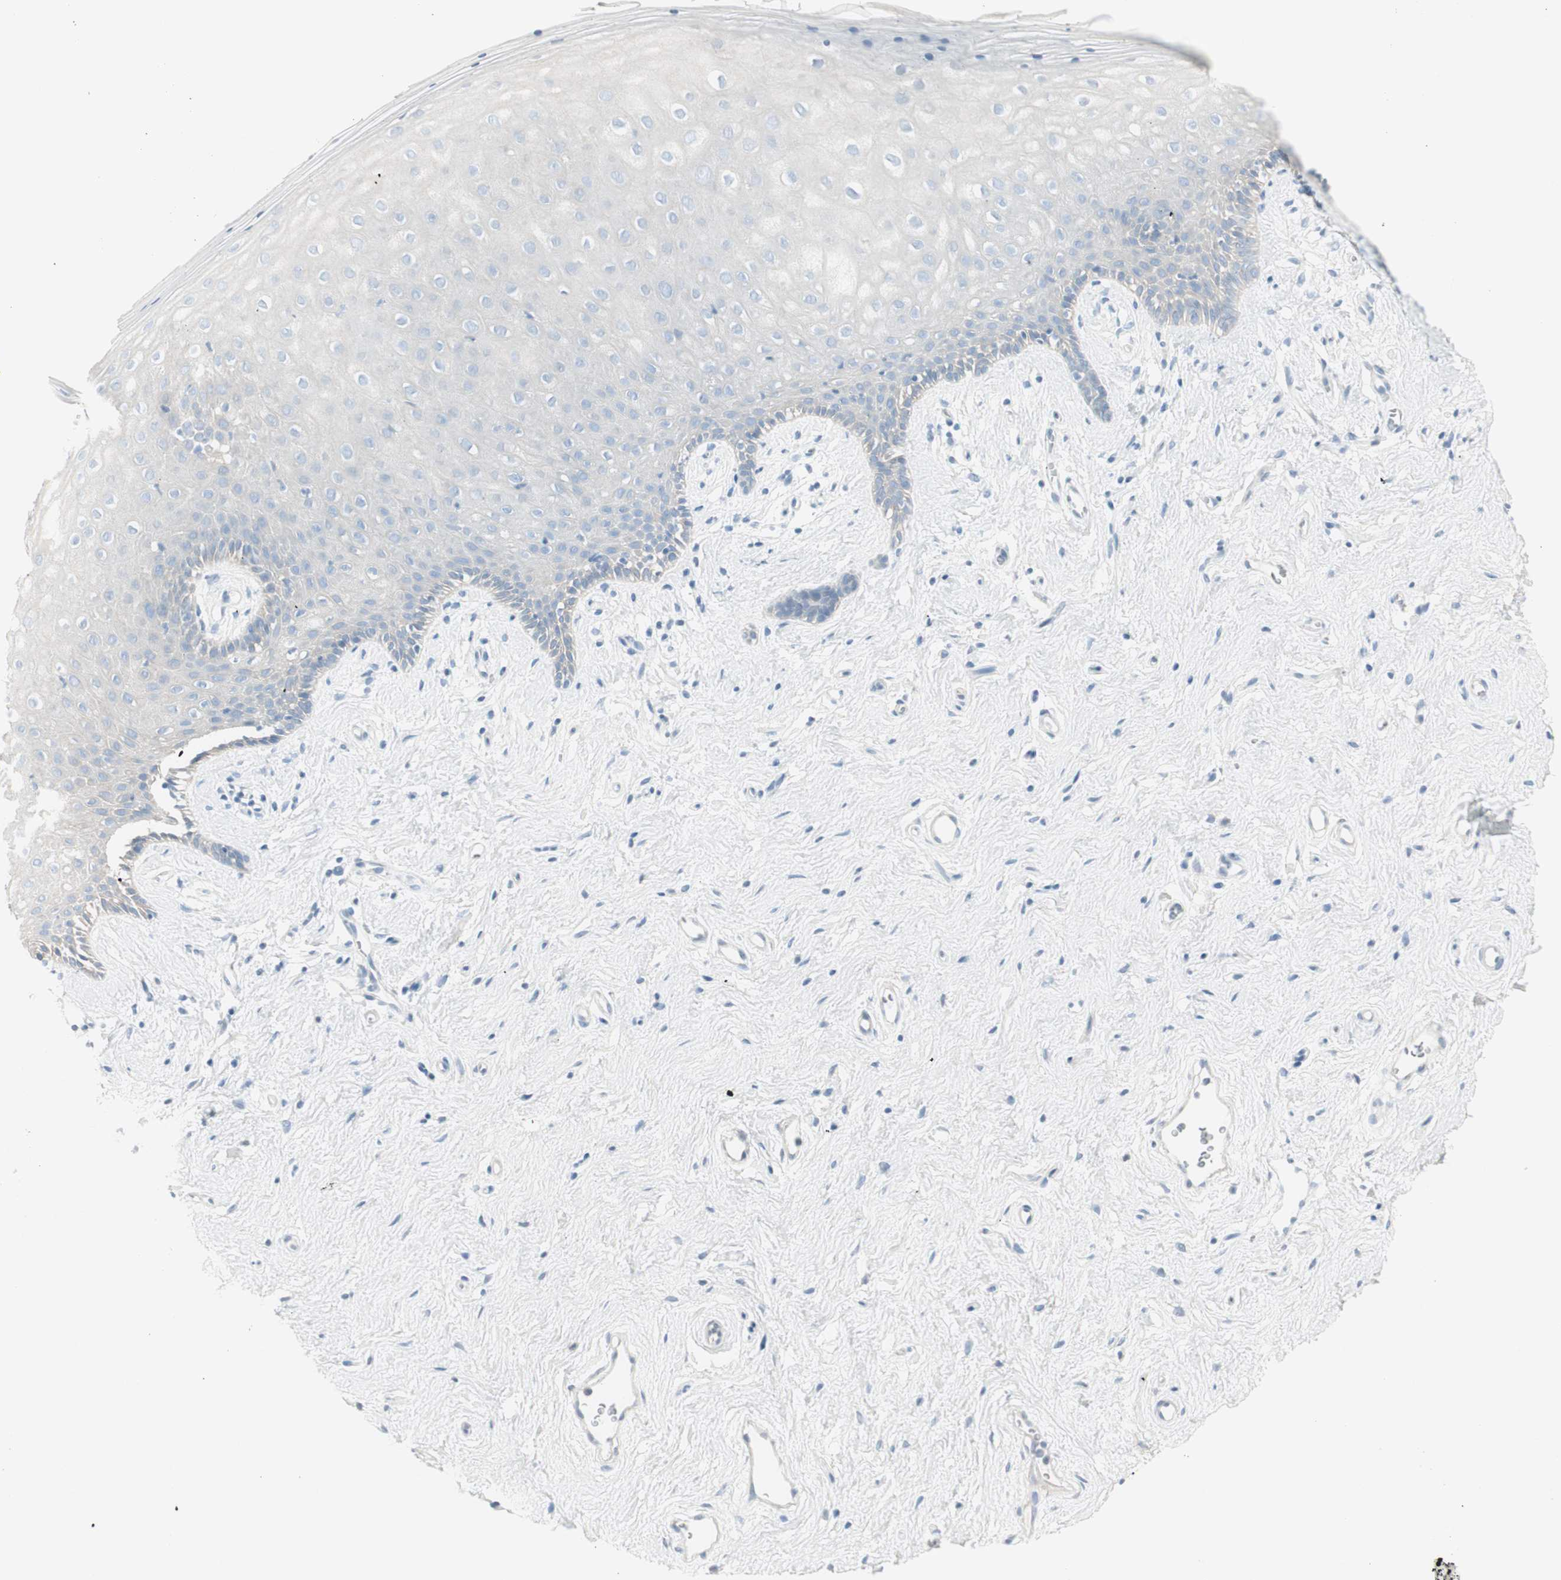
{"staining": {"intensity": "negative", "quantity": "none", "location": "none"}, "tissue": "vagina", "cell_type": "Squamous epithelial cells", "image_type": "normal", "snomed": [{"axis": "morphology", "description": "Normal tissue, NOS"}, {"axis": "topography", "description": "Vagina"}], "caption": "High power microscopy histopathology image of an immunohistochemistry (IHC) image of benign vagina, revealing no significant staining in squamous epithelial cells. The staining is performed using DAB brown chromogen with nuclei counter-stained in using hematoxylin.", "gene": "CDHR5", "patient": {"sex": "female", "age": 44}}